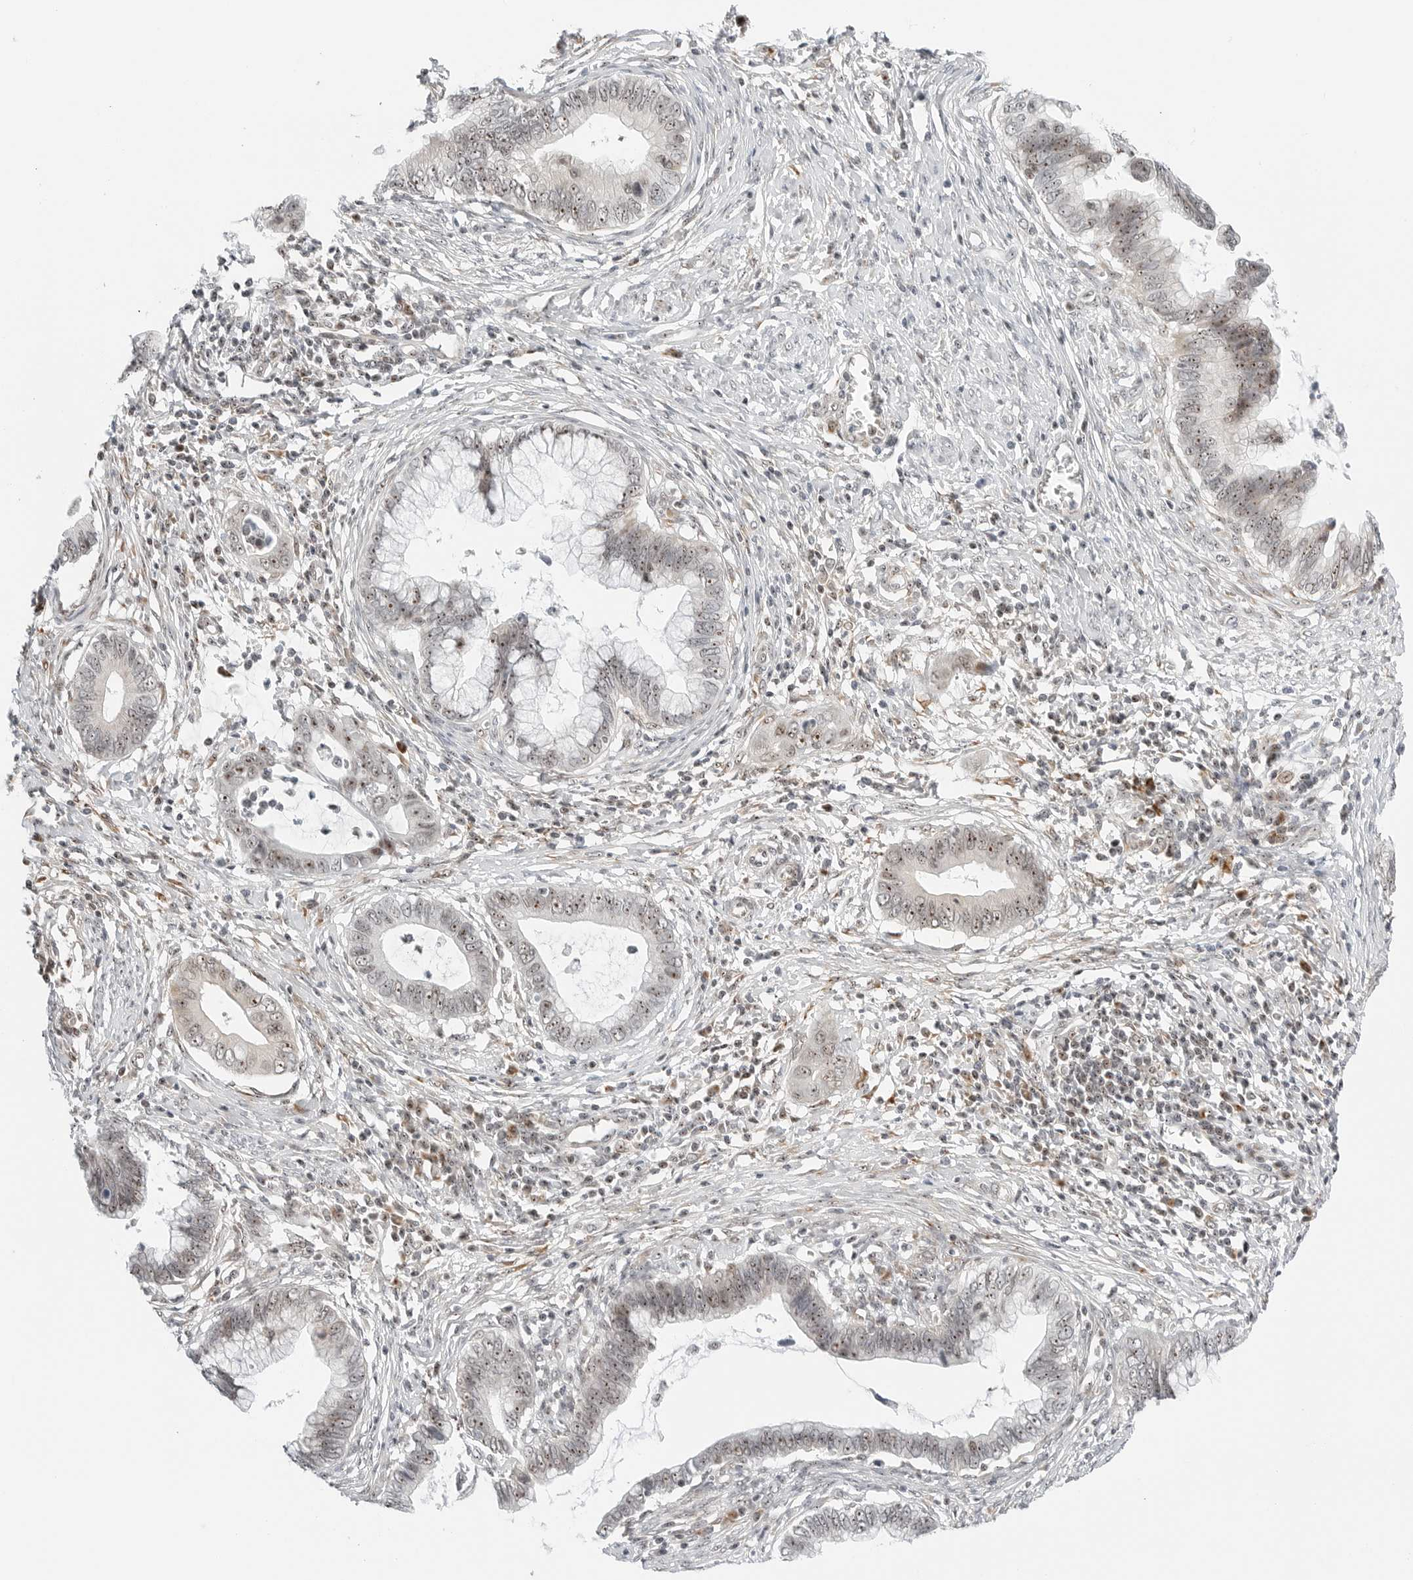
{"staining": {"intensity": "weak", "quantity": "25%-75%", "location": "nuclear"}, "tissue": "cervical cancer", "cell_type": "Tumor cells", "image_type": "cancer", "snomed": [{"axis": "morphology", "description": "Adenocarcinoma, NOS"}, {"axis": "topography", "description": "Cervix"}], "caption": "Cervical cancer (adenocarcinoma) stained for a protein shows weak nuclear positivity in tumor cells.", "gene": "RIMKLA", "patient": {"sex": "female", "age": 44}}